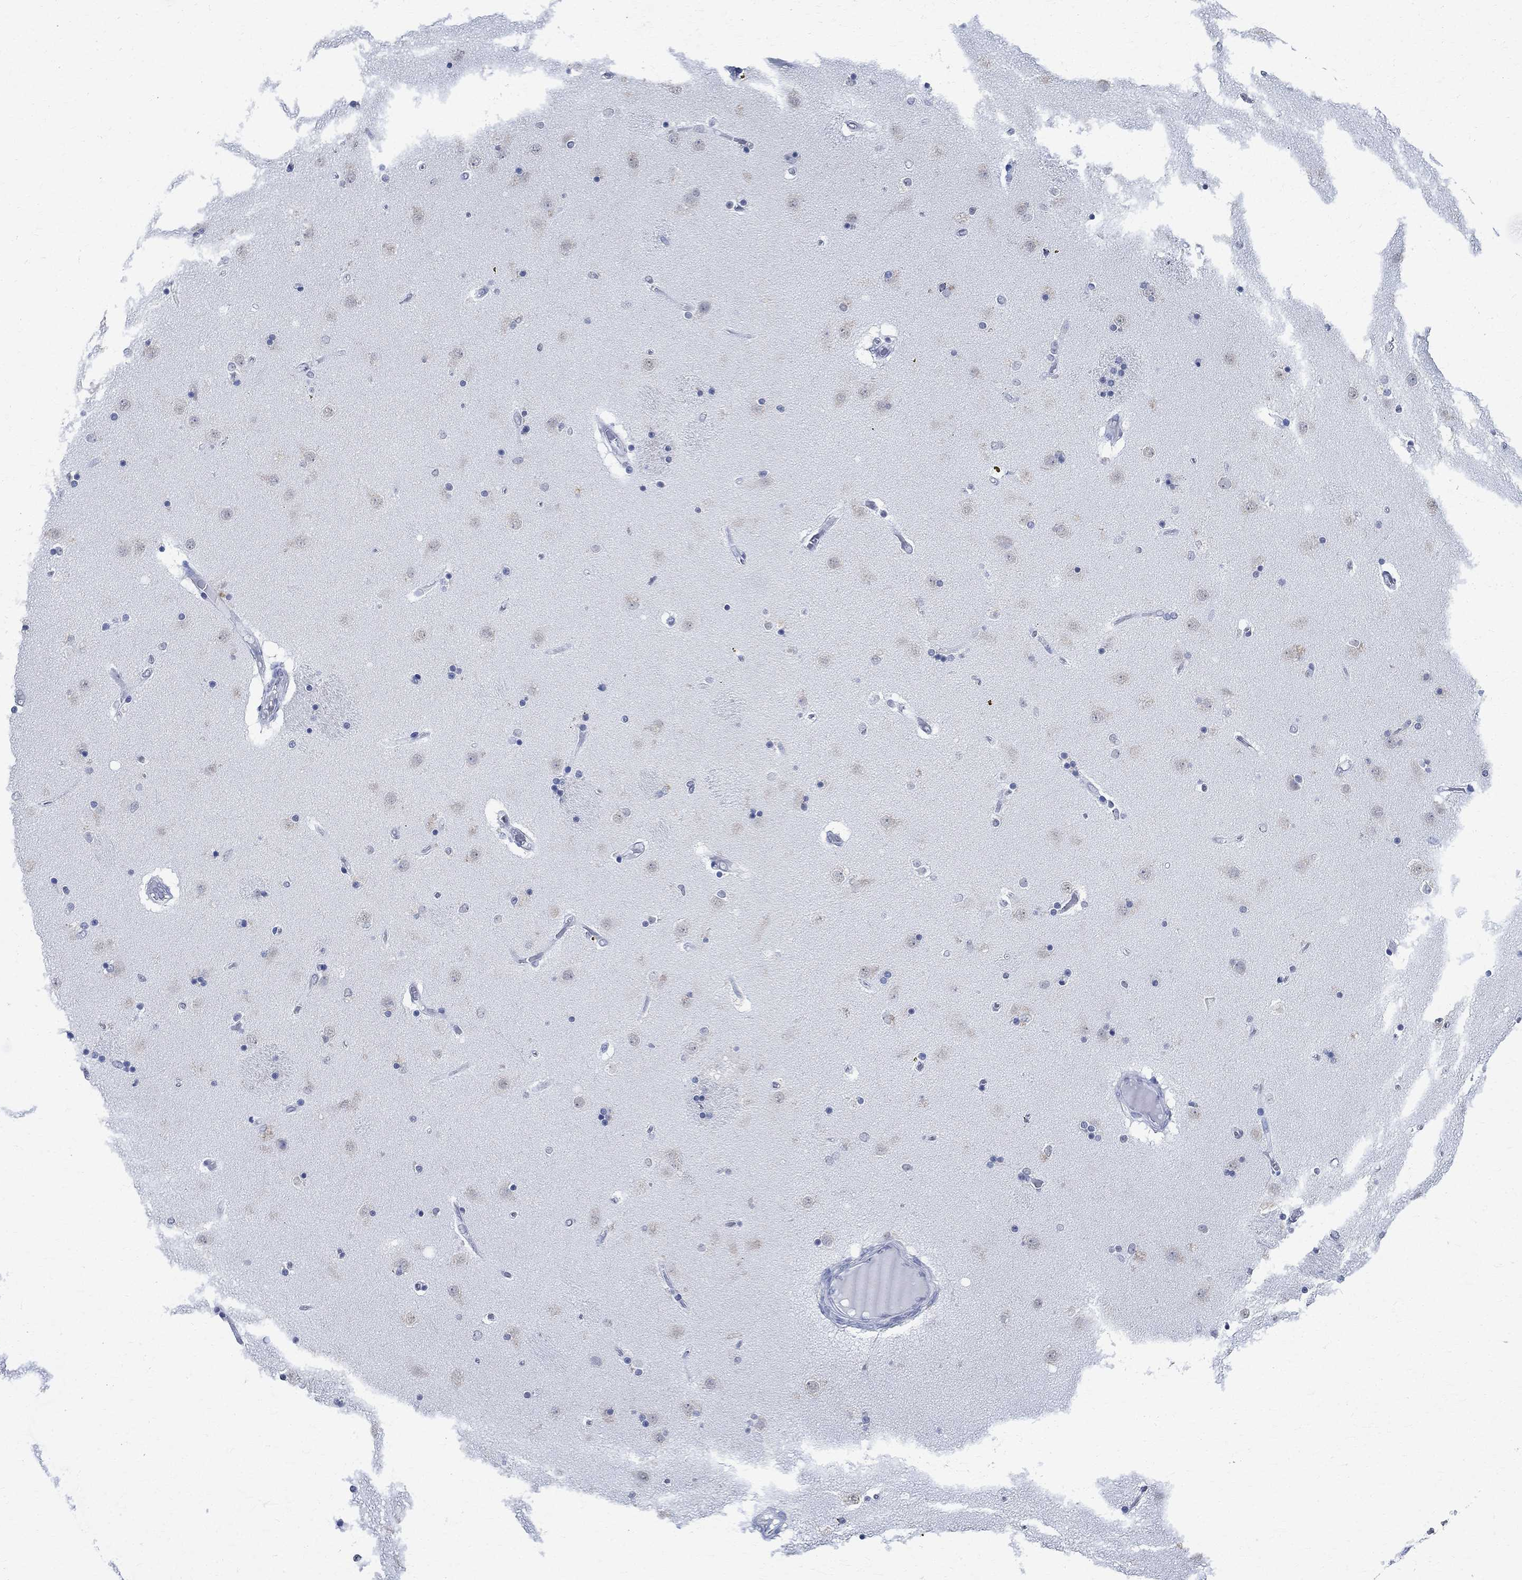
{"staining": {"intensity": "negative", "quantity": "none", "location": "none"}, "tissue": "caudate", "cell_type": "Glial cells", "image_type": "normal", "snomed": [{"axis": "morphology", "description": "Normal tissue, NOS"}, {"axis": "topography", "description": "Lateral ventricle wall"}], "caption": "The immunohistochemistry (IHC) photomicrograph has no significant expression in glial cells of caudate.", "gene": "TMEM221", "patient": {"sex": "male", "age": 54}}